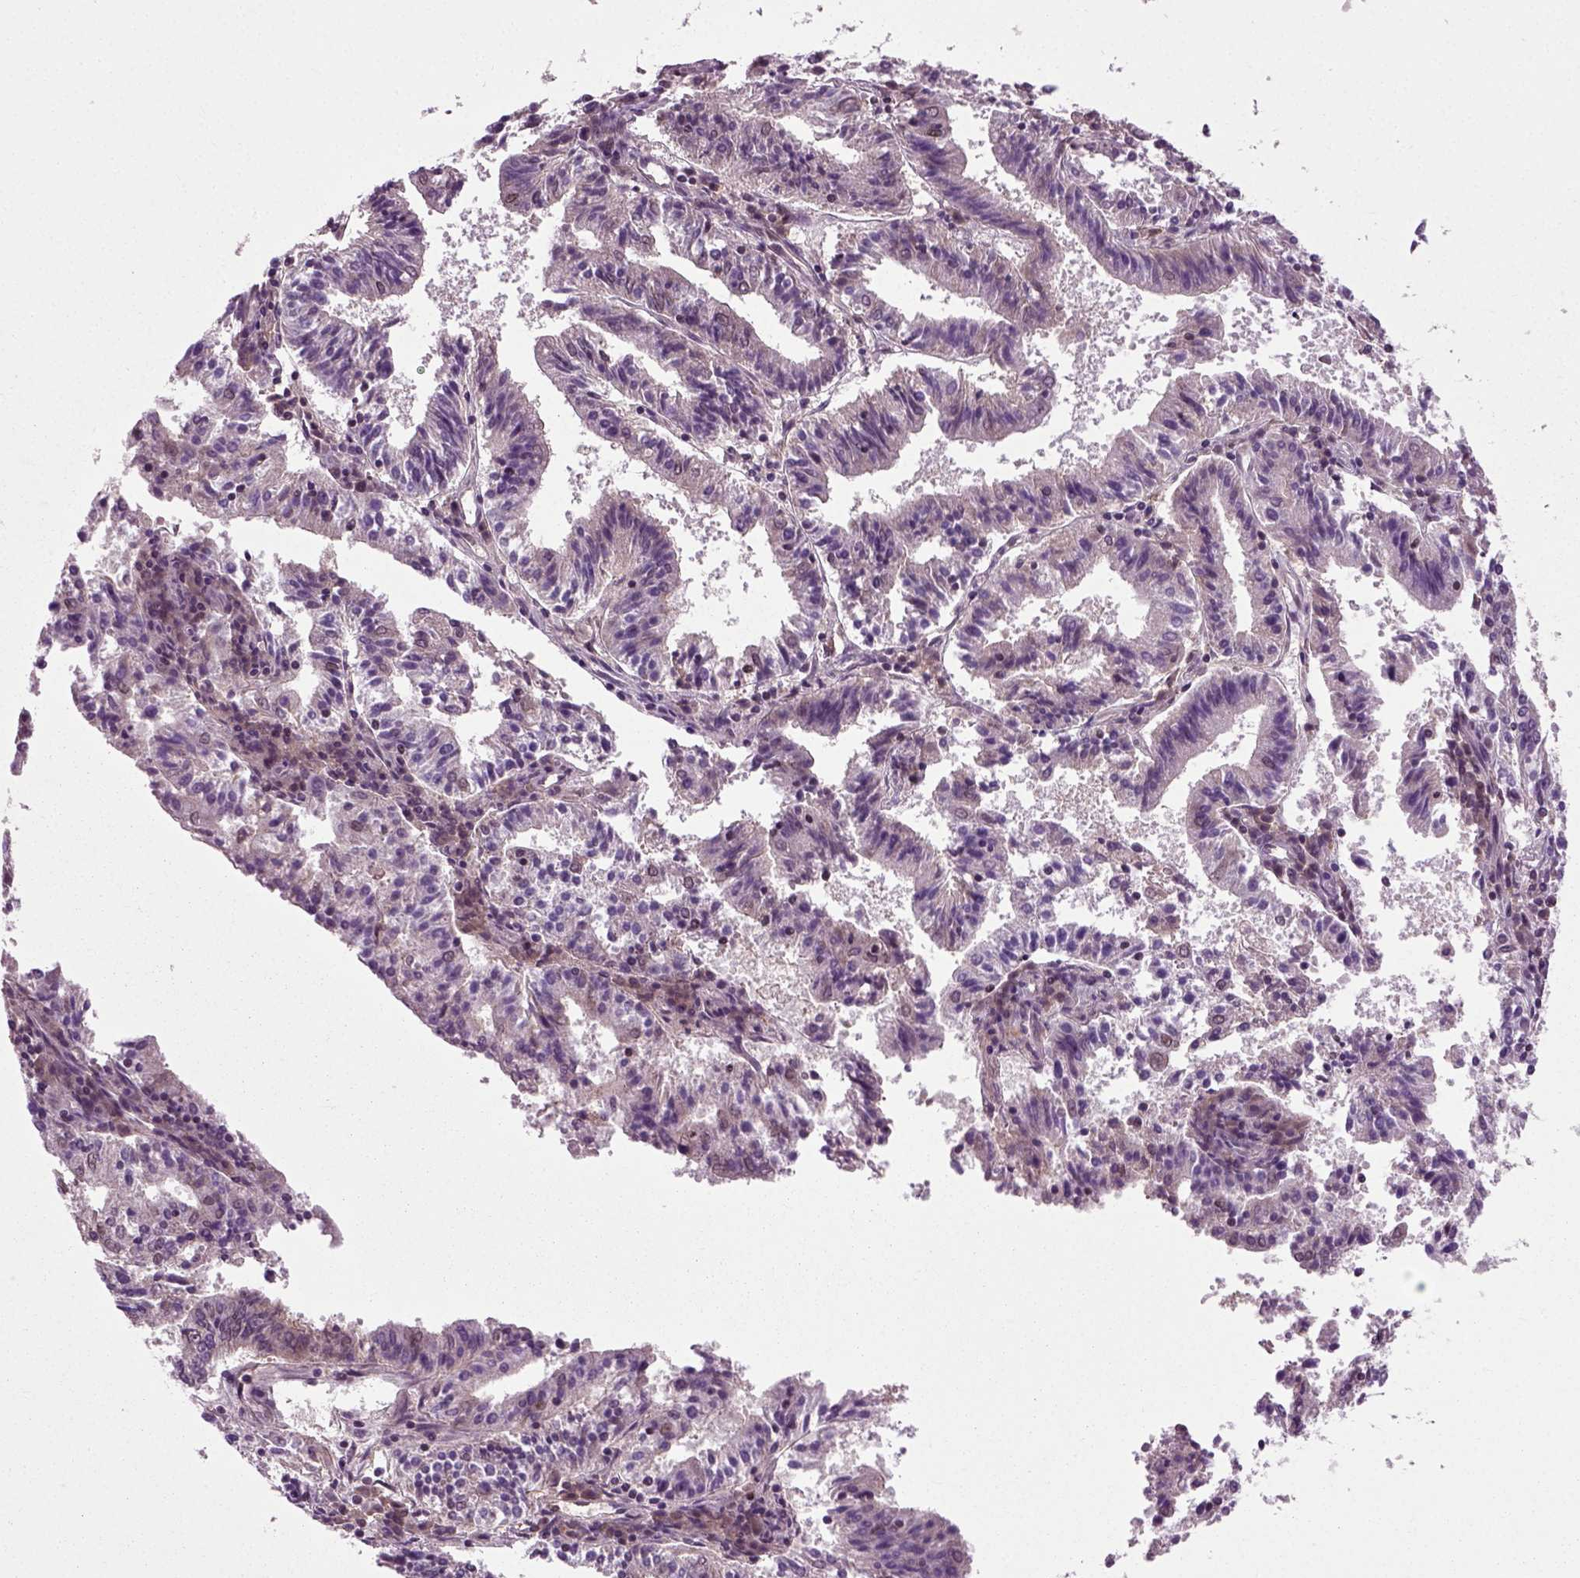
{"staining": {"intensity": "strong", "quantity": "<25%", "location": "nuclear"}, "tissue": "endometrial cancer", "cell_type": "Tumor cells", "image_type": "cancer", "snomed": [{"axis": "morphology", "description": "Adenocarcinoma, NOS"}, {"axis": "topography", "description": "Endometrium"}], "caption": "A photomicrograph of human endometrial adenocarcinoma stained for a protein displays strong nuclear brown staining in tumor cells. The staining is performed using DAB (3,3'-diaminobenzidine) brown chromogen to label protein expression. The nuclei are counter-stained blue using hematoxylin.", "gene": "RCOR3", "patient": {"sex": "female", "age": 82}}